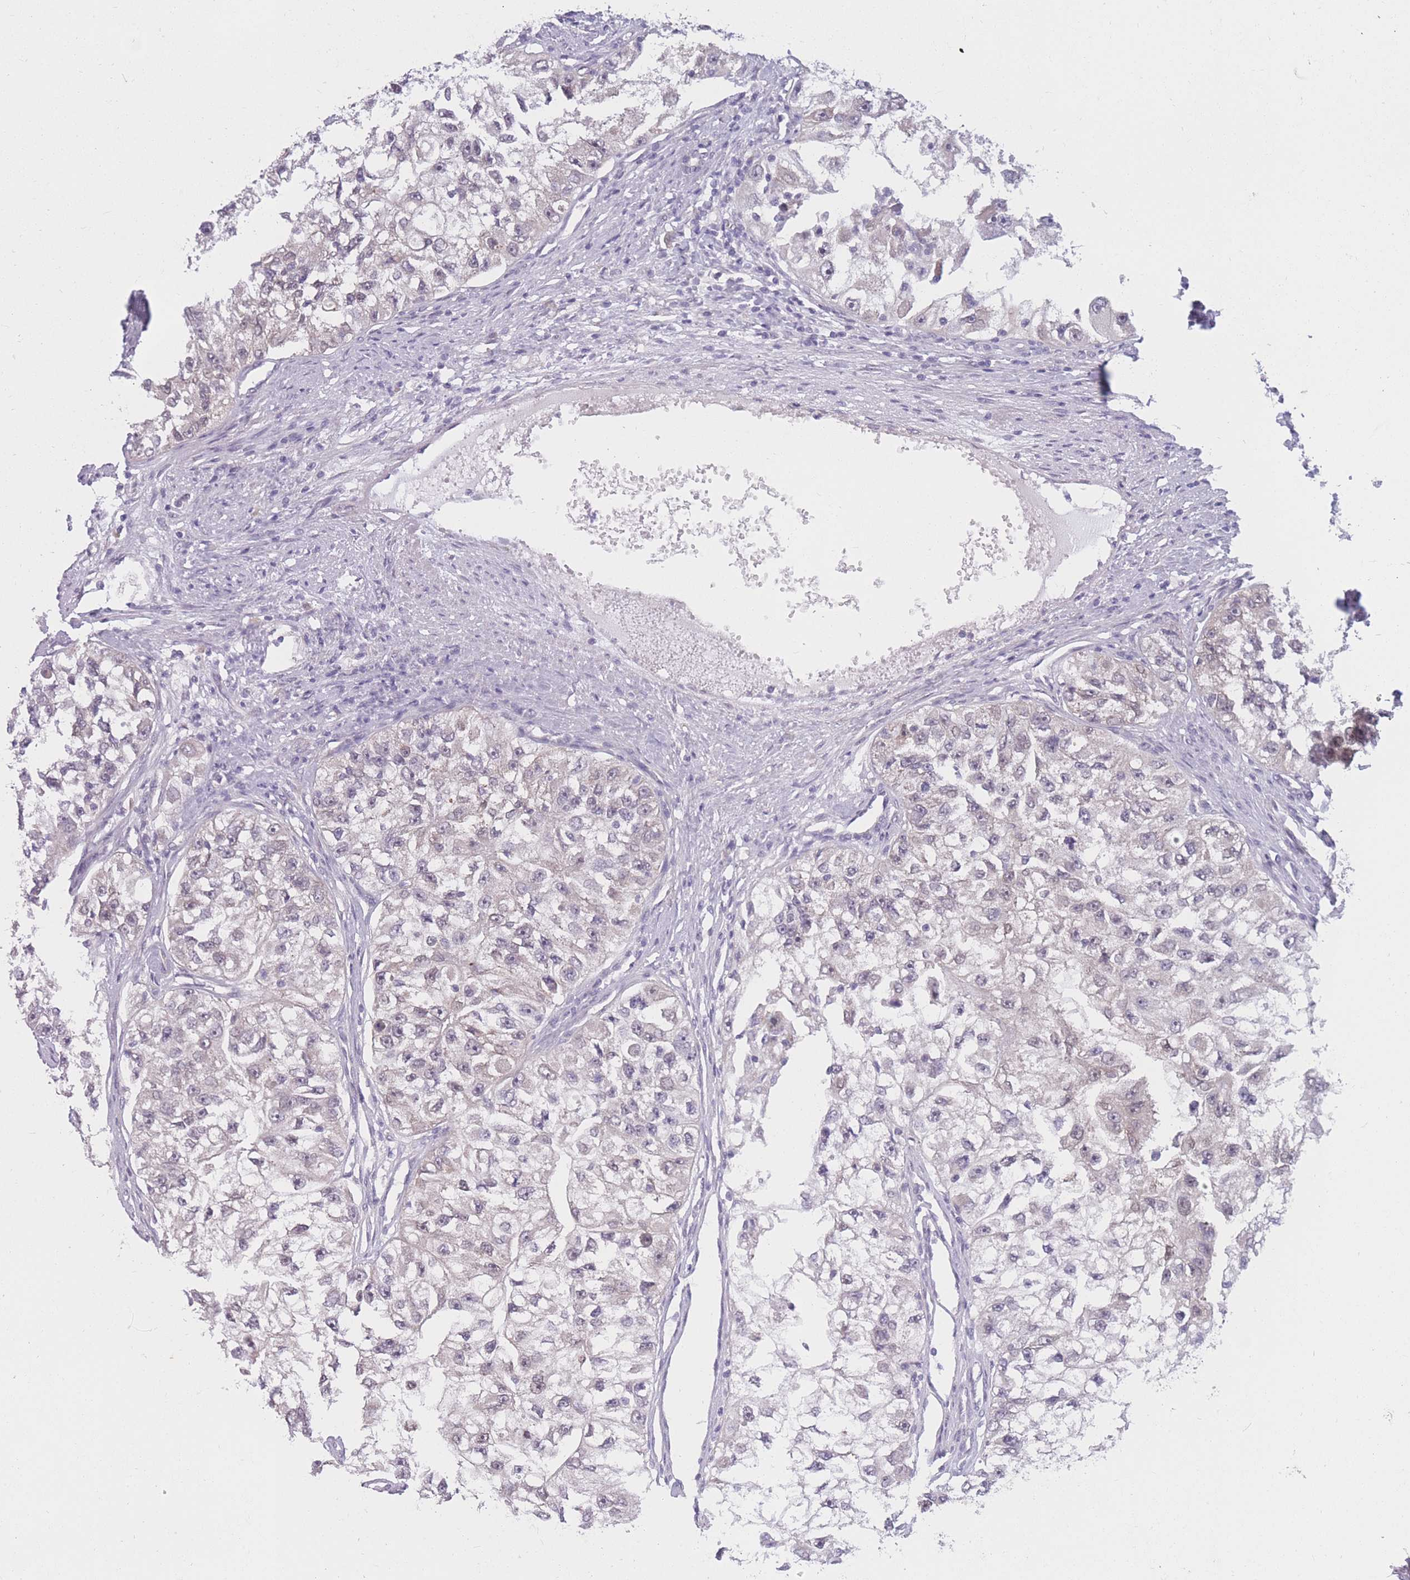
{"staining": {"intensity": "negative", "quantity": "none", "location": "none"}, "tissue": "renal cancer", "cell_type": "Tumor cells", "image_type": "cancer", "snomed": [{"axis": "morphology", "description": "Adenocarcinoma, NOS"}, {"axis": "topography", "description": "Kidney"}], "caption": "High power microscopy image of an immunohistochemistry histopathology image of renal adenocarcinoma, revealing no significant expression in tumor cells.", "gene": "COL27A1", "patient": {"sex": "male", "age": 63}}